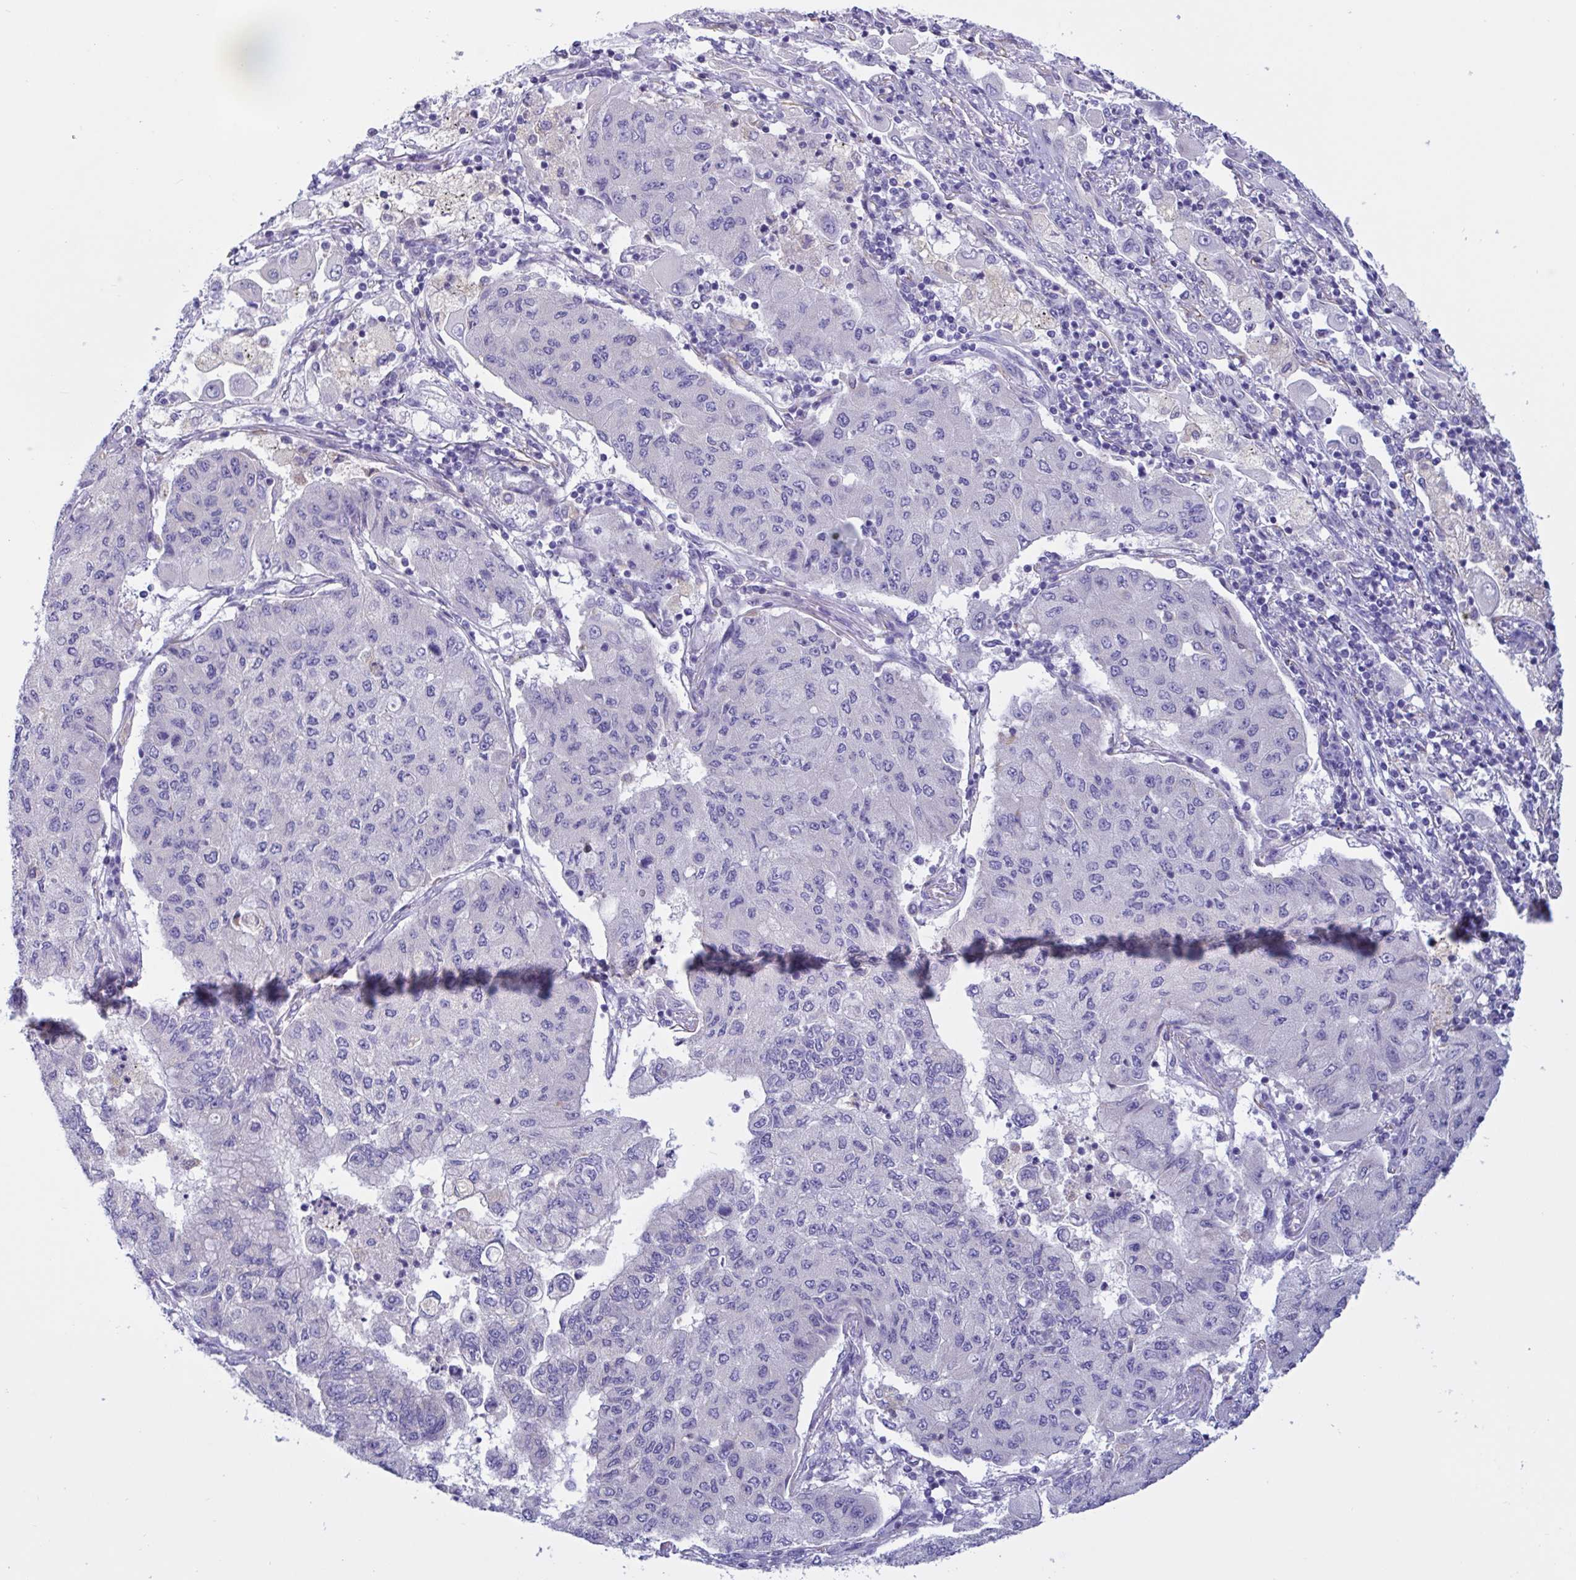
{"staining": {"intensity": "negative", "quantity": "none", "location": "none"}, "tissue": "lung cancer", "cell_type": "Tumor cells", "image_type": "cancer", "snomed": [{"axis": "morphology", "description": "Squamous cell carcinoma, NOS"}, {"axis": "topography", "description": "Lung"}], "caption": "High magnification brightfield microscopy of lung cancer stained with DAB (brown) and counterstained with hematoxylin (blue): tumor cells show no significant staining. (DAB IHC visualized using brightfield microscopy, high magnification).", "gene": "RPL22L1", "patient": {"sex": "male", "age": 74}}